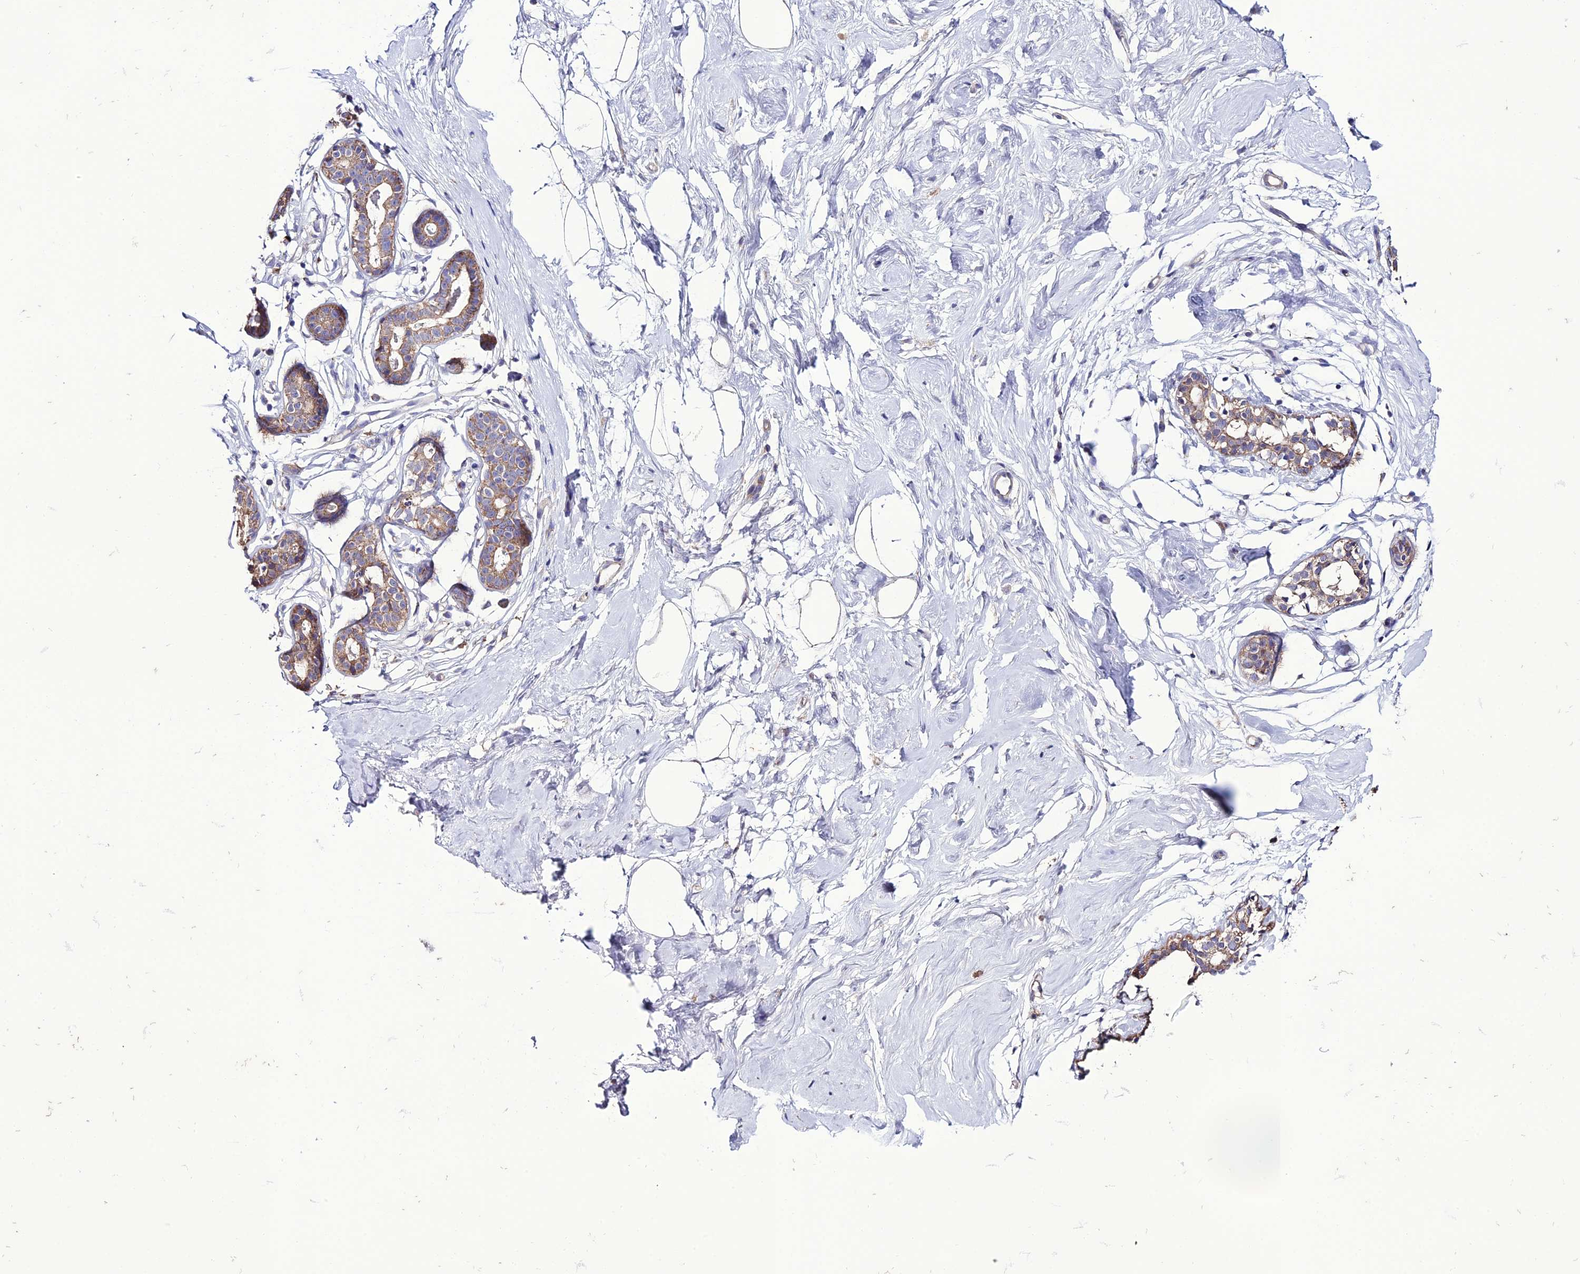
{"staining": {"intensity": "negative", "quantity": "none", "location": "none"}, "tissue": "breast", "cell_type": "Adipocytes", "image_type": "normal", "snomed": [{"axis": "morphology", "description": "Normal tissue, NOS"}, {"axis": "morphology", "description": "Adenoma, NOS"}, {"axis": "topography", "description": "Breast"}], "caption": "Human breast stained for a protein using immunohistochemistry demonstrates no positivity in adipocytes.", "gene": "HOGA1", "patient": {"sex": "female", "age": 23}}